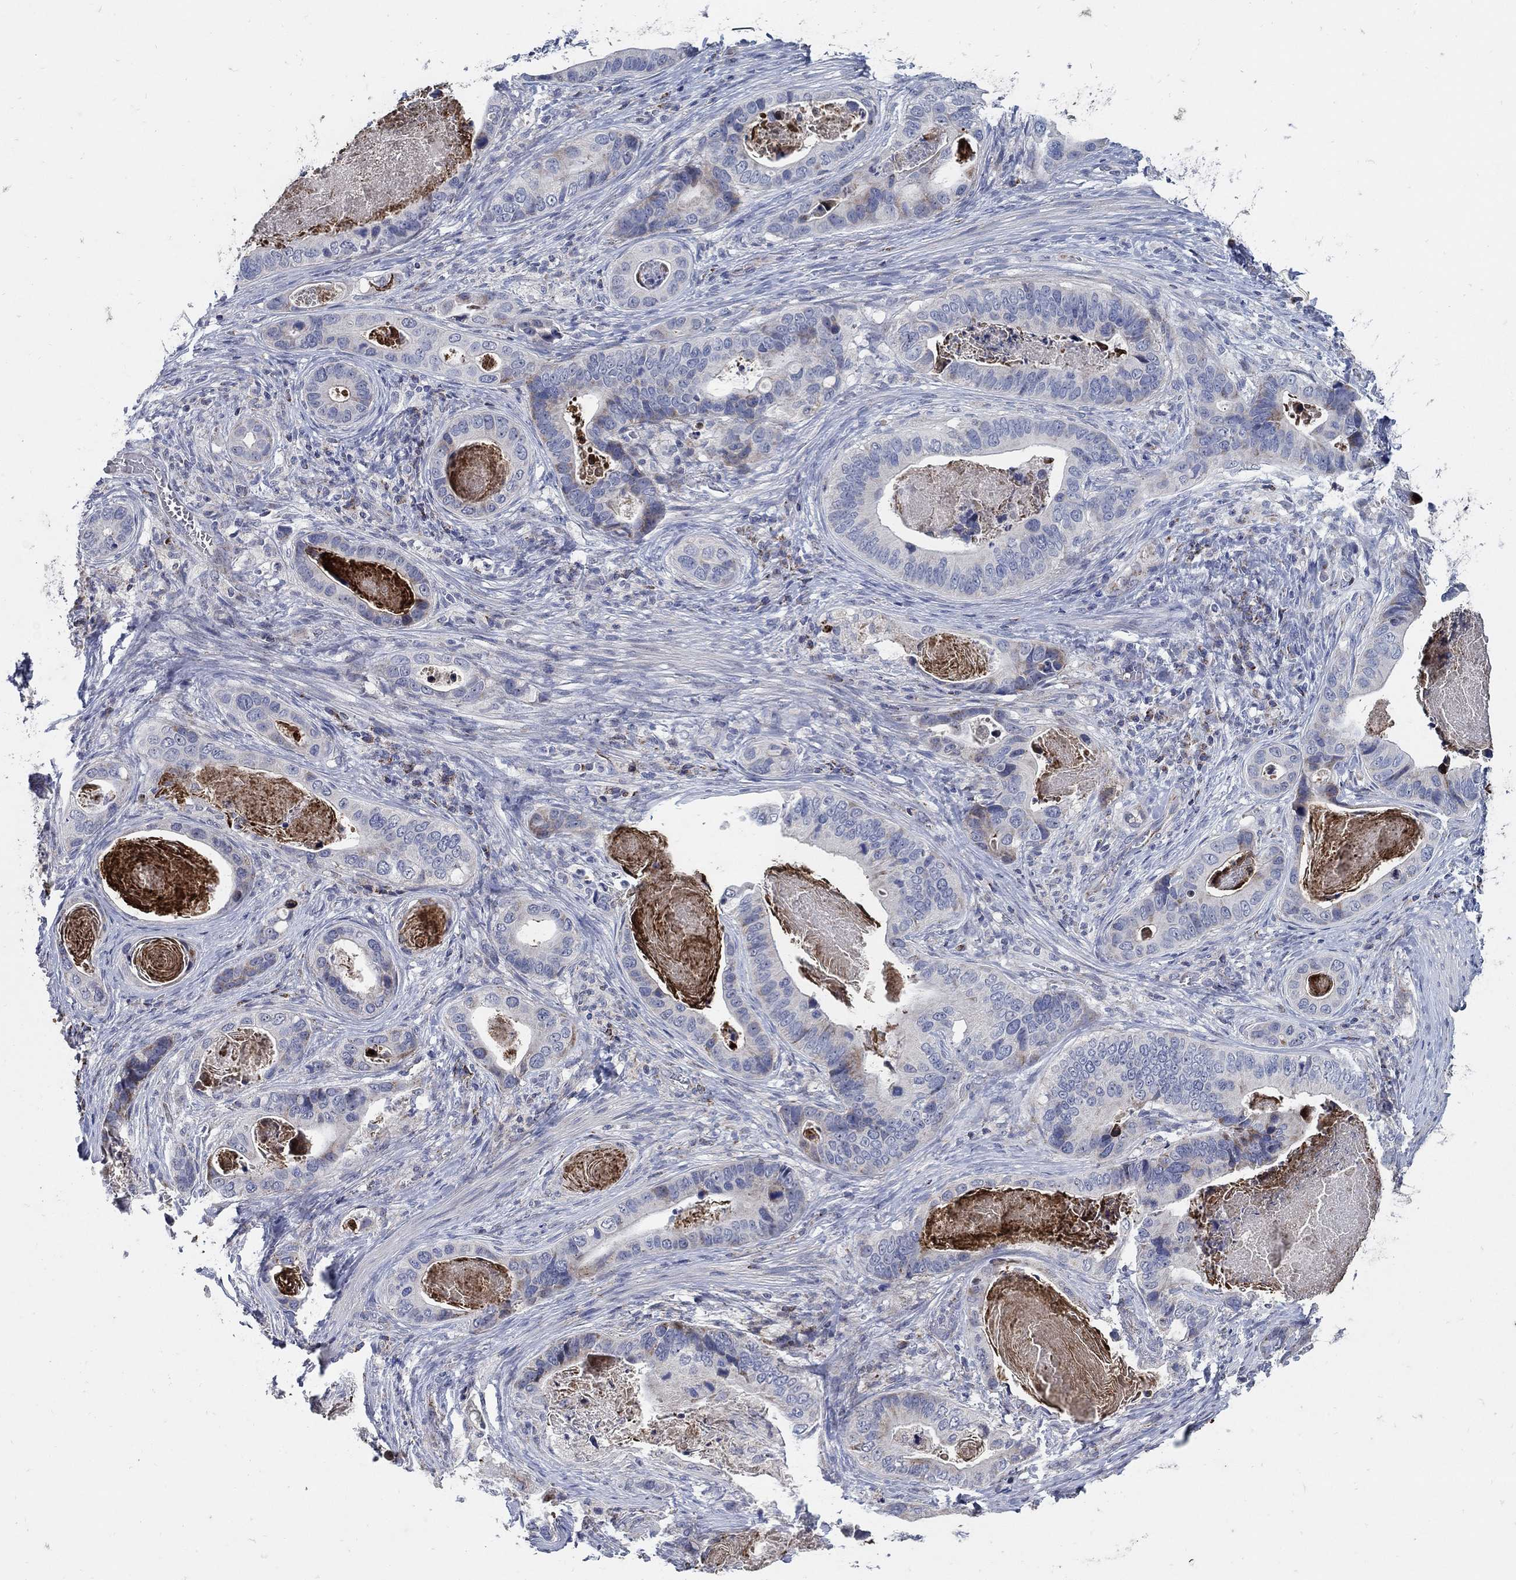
{"staining": {"intensity": "moderate", "quantity": "<25%", "location": "cytoplasmic/membranous"}, "tissue": "stomach cancer", "cell_type": "Tumor cells", "image_type": "cancer", "snomed": [{"axis": "morphology", "description": "Adenocarcinoma, NOS"}, {"axis": "topography", "description": "Stomach"}], "caption": "Immunohistochemical staining of stomach adenocarcinoma demonstrates moderate cytoplasmic/membranous protein positivity in approximately <25% of tumor cells.", "gene": "HMX2", "patient": {"sex": "male", "age": 84}}